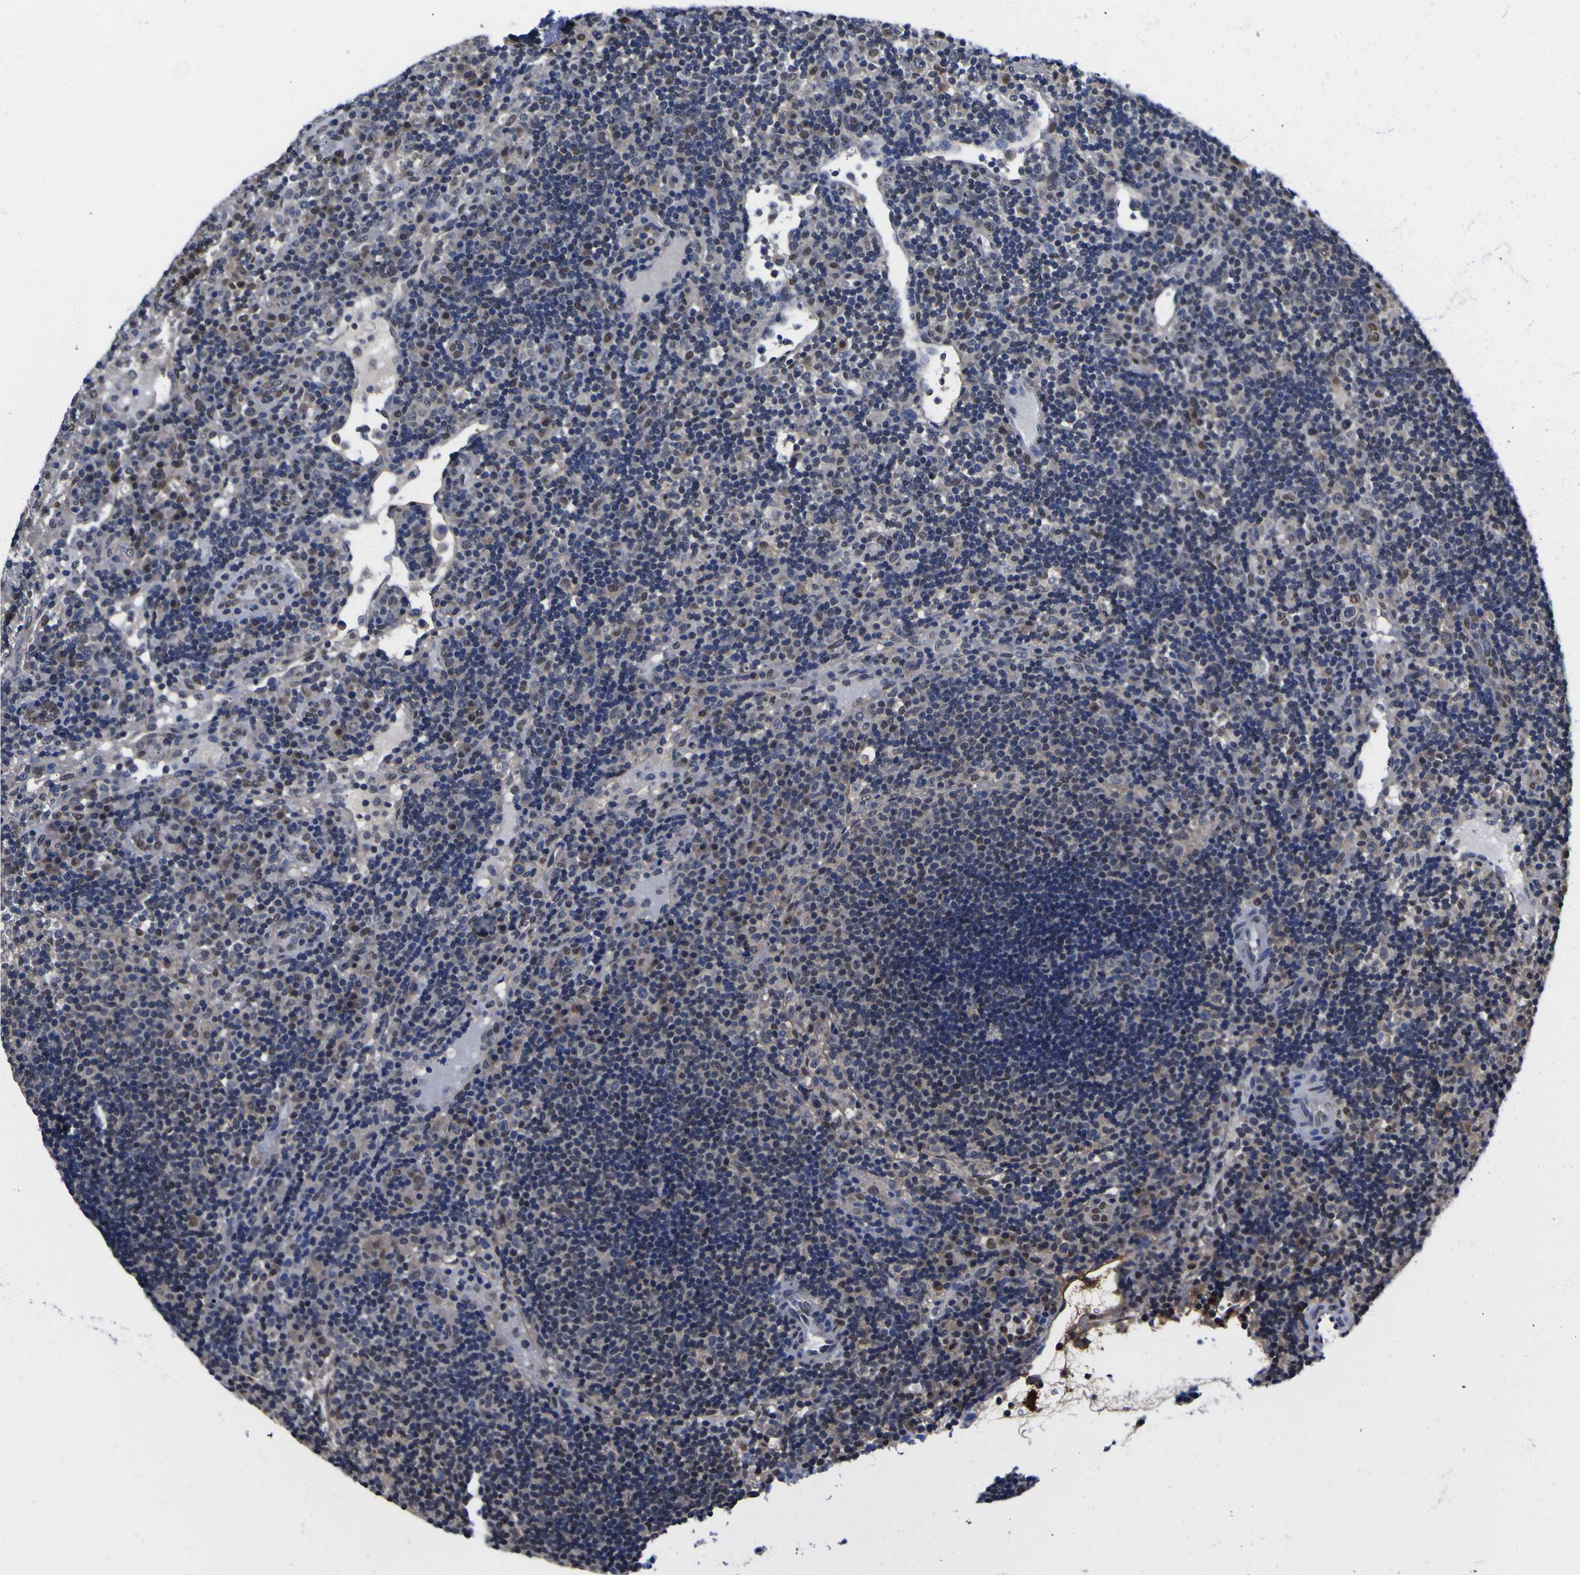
{"staining": {"intensity": "moderate", "quantity": "<25%", "location": "cytoplasmic/membranous,nuclear"}, "tissue": "lymph node", "cell_type": "Germinal center cells", "image_type": "normal", "snomed": [{"axis": "morphology", "description": "Normal tissue, NOS"}, {"axis": "topography", "description": "Lymph node"}], "caption": "High-magnification brightfield microscopy of unremarkable lymph node stained with DAB (brown) and counterstained with hematoxylin (blue). germinal center cells exhibit moderate cytoplasmic/membranous,nuclear staining is identified in approximately<25% of cells.", "gene": "FAM110B", "patient": {"sex": "female", "age": 53}}